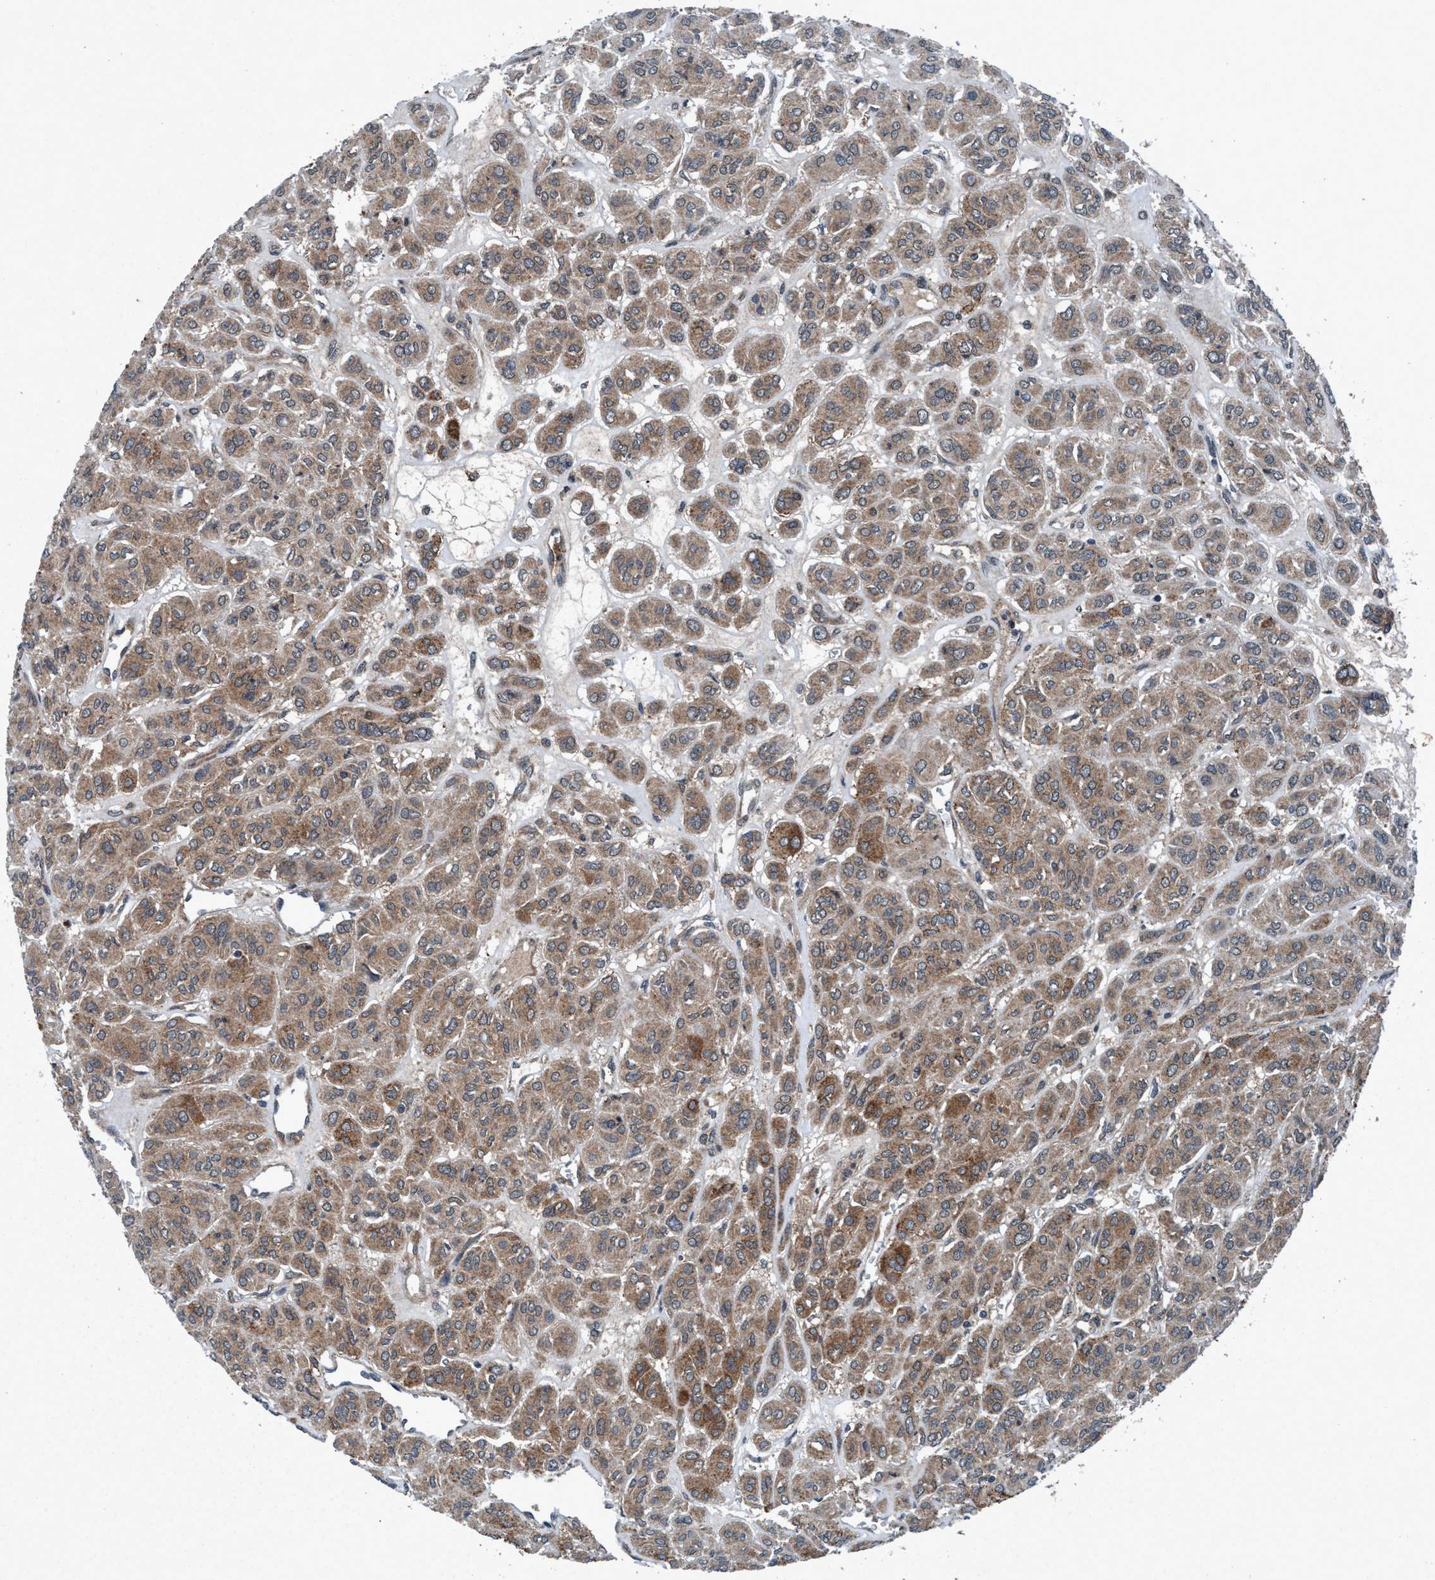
{"staining": {"intensity": "moderate", "quantity": ">75%", "location": "cytoplasmic/membranous"}, "tissue": "thyroid cancer", "cell_type": "Tumor cells", "image_type": "cancer", "snomed": [{"axis": "morphology", "description": "Follicular adenoma carcinoma, NOS"}, {"axis": "topography", "description": "Thyroid gland"}], "caption": "The immunohistochemical stain labels moderate cytoplasmic/membranous expression in tumor cells of follicular adenoma carcinoma (thyroid) tissue.", "gene": "AKT1S1", "patient": {"sex": "female", "age": 71}}